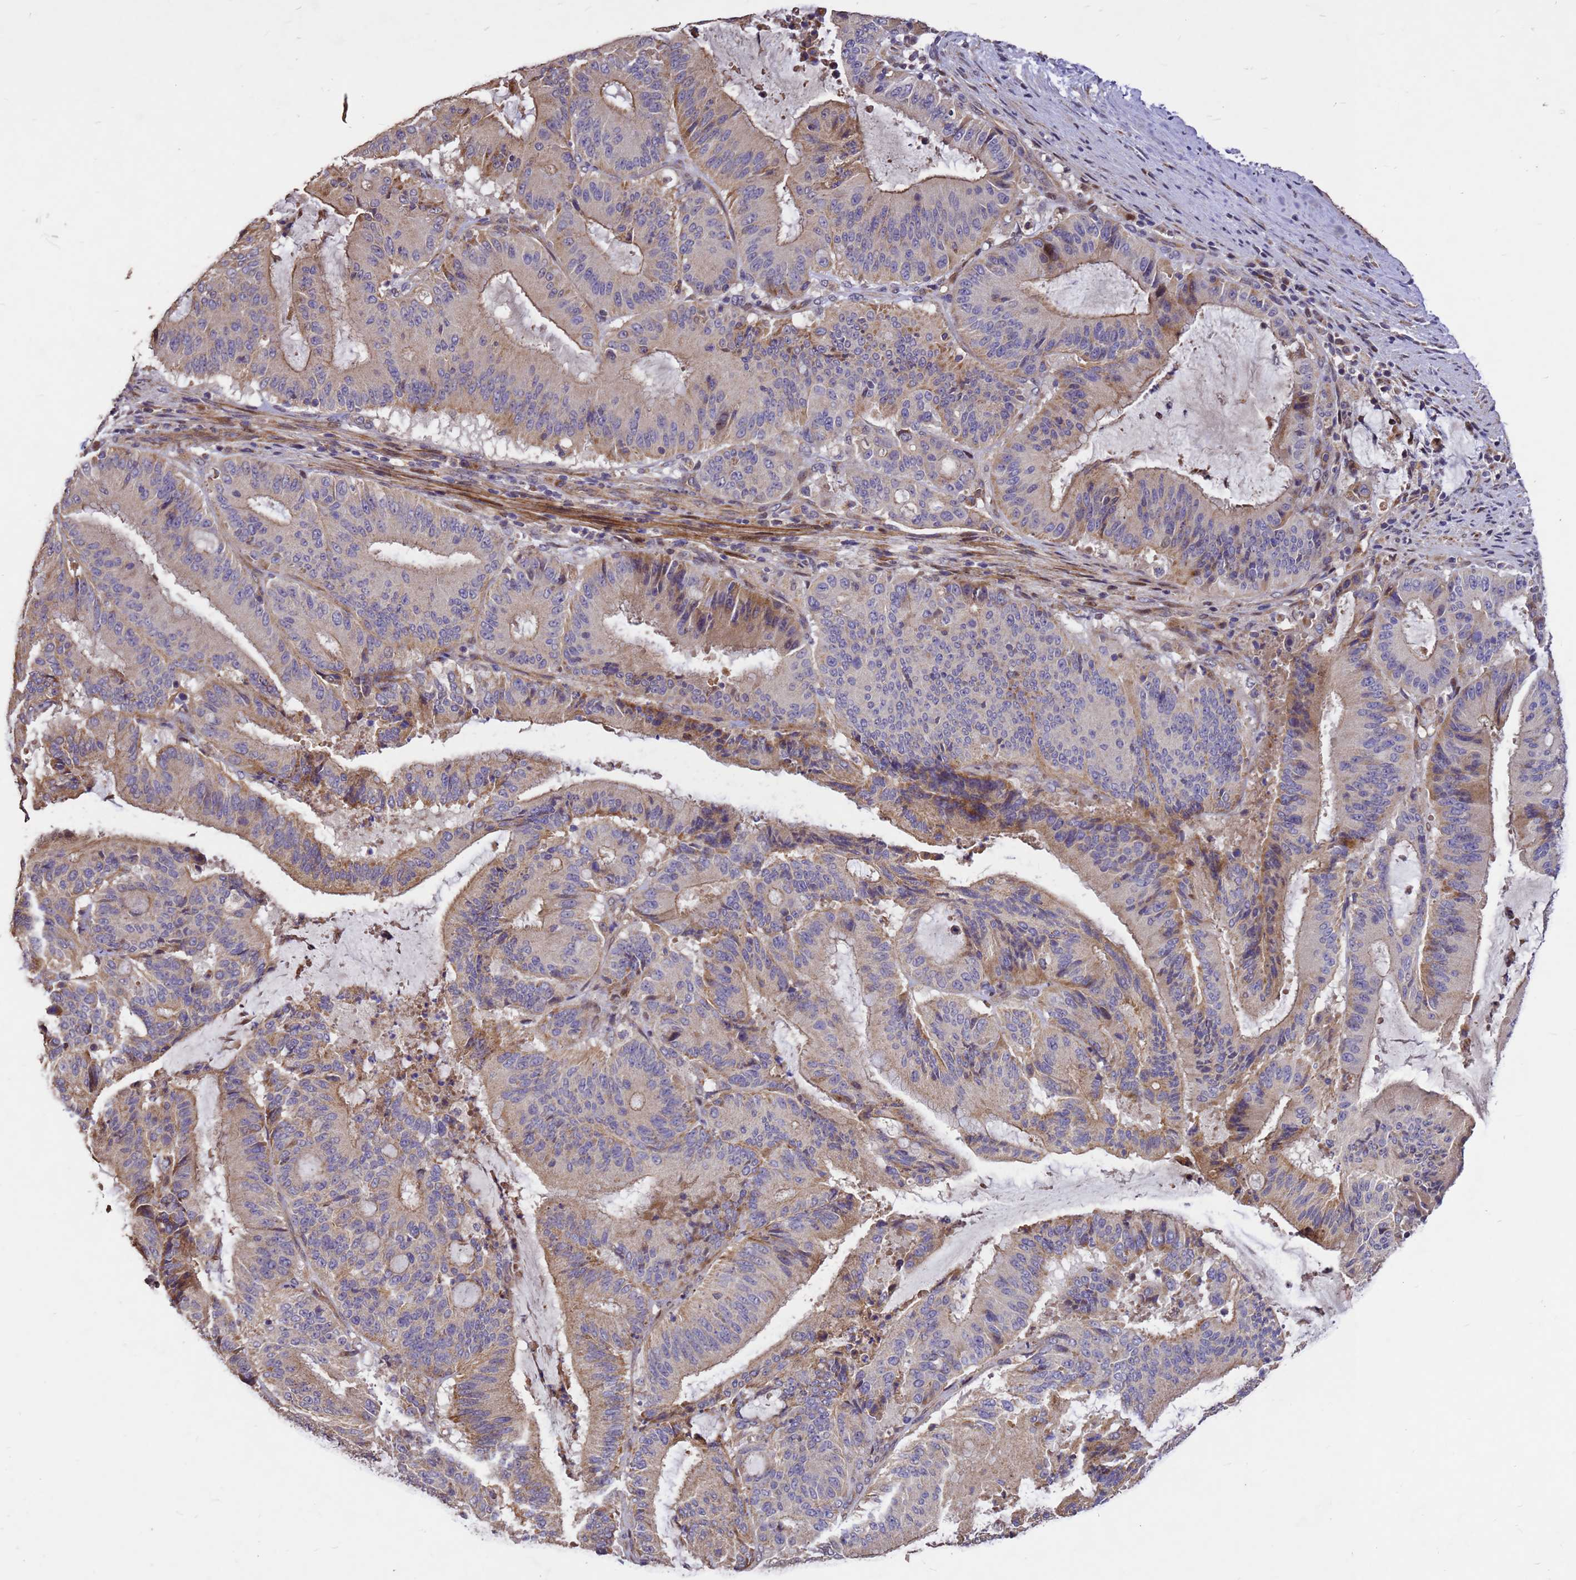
{"staining": {"intensity": "moderate", "quantity": "25%-75%", "location": "cytoplasmic/membranous"}, "tissue": "liver cancer", "cell_type": "Tumor cells", "image_type": "cancer", "snomed": [{"axis": "morphology", "description": "Normal tissue, NOS"}, {"axis": "morphology", "description": "Cholangiocarcinoma"}, {"axis": "topography", "description": "Liver"}, {"axis": "topography", "description": "Peripheral nerve tissue"}], "caption": "Immunohistochemical staining of liver cancer (cholangiocarcinoma) exhibits moderate cytoplasmic/membranous protein staining in about 25%-75% of tumor cells. (DAB (3,3'-diaminobenzidine) IHC, brown staining for protein, blue staining for nuclei).", "gene": "RSPRY1", "patient": {"sex": "female", "age": 73}}